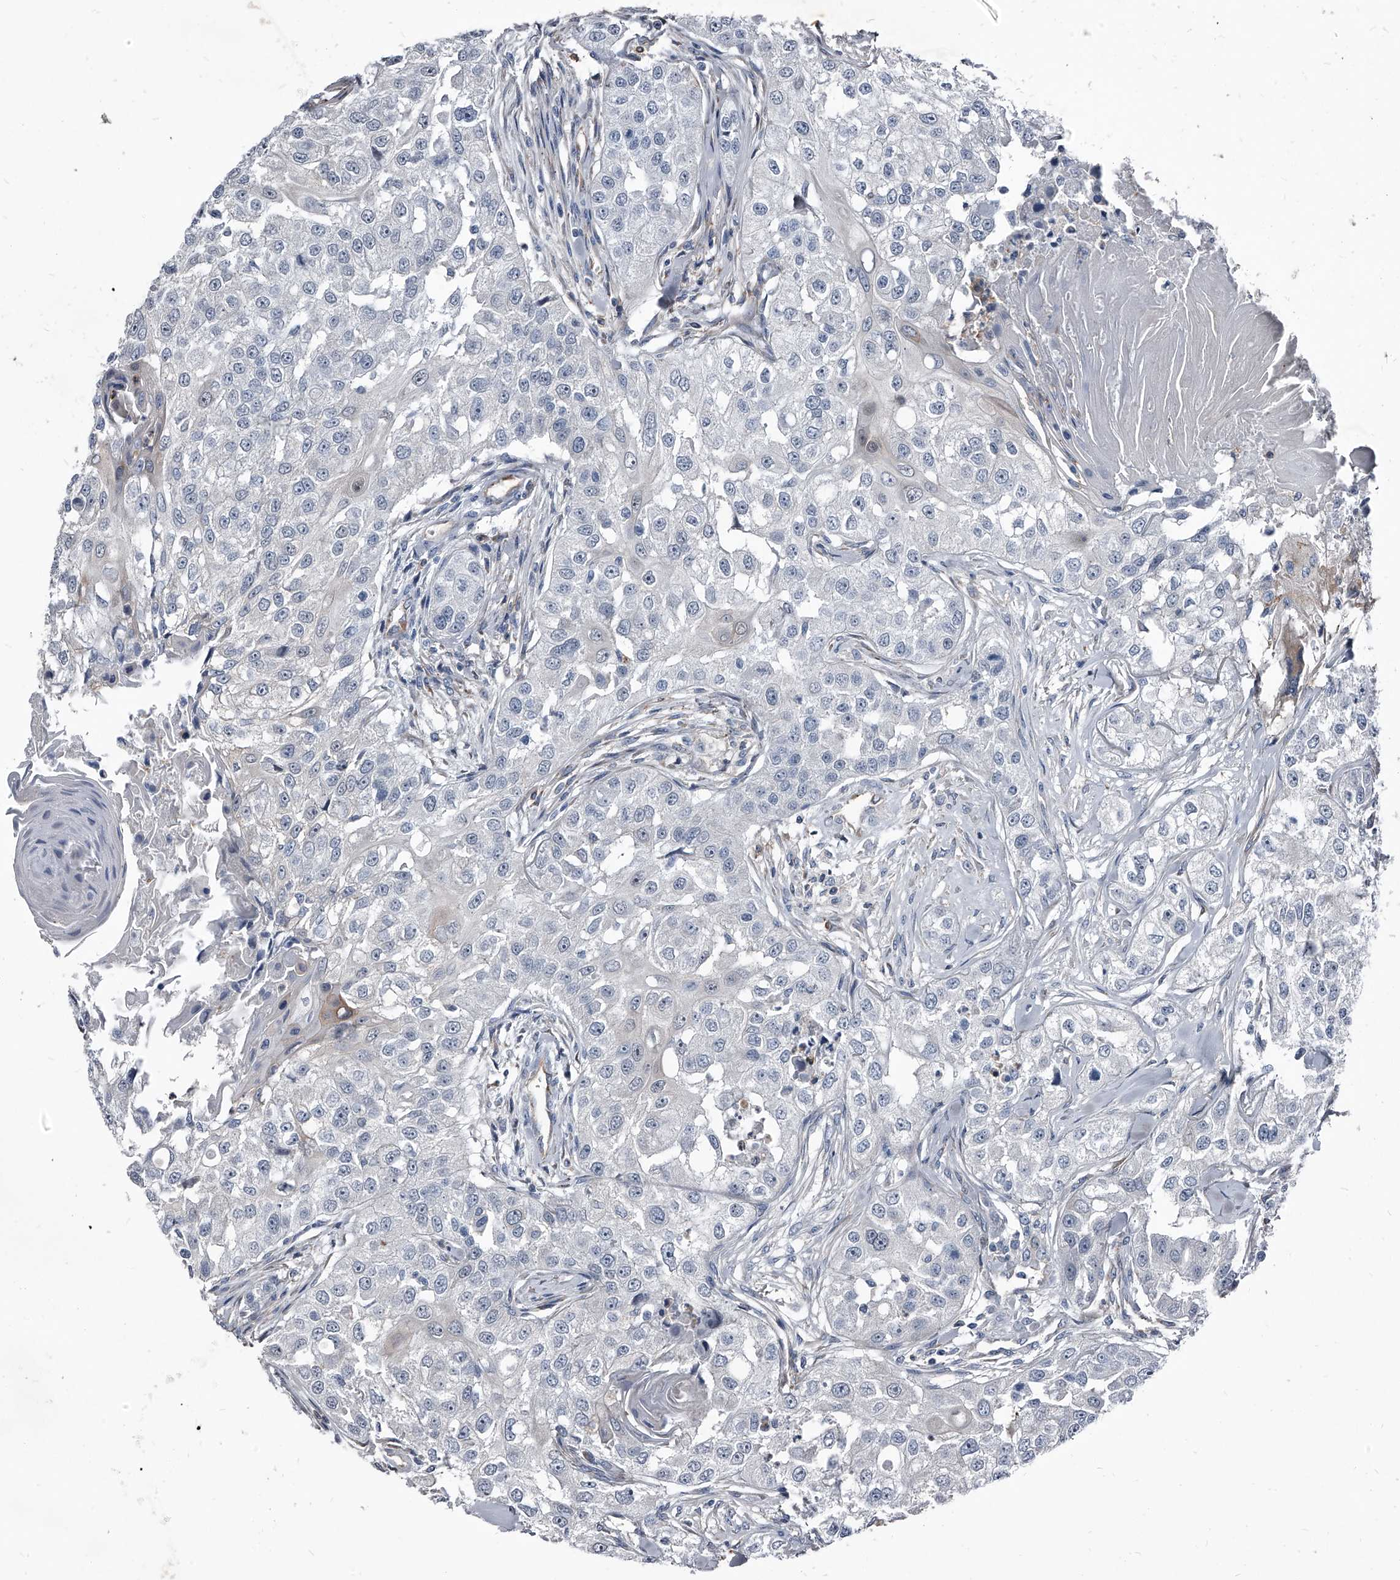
{"staining": {"intensity": "negative", "quantity": "none", "location": "none"}, "tissue": "head and neck cancer", "cell_type": "Tumor cells", "image_type": "cancer", "snomed": [{"axis": "morphology", "description": "Normal tissue, NOS"}, {"axis": "morphology", "description": "Squamous cell carcinoma, NOS"}, {"axis": "topography", "description": "Skeletal muscle"}, {"axis": "topography", "description": "Head-Neck"}], "caption": "Immunohistochemistry (IHC) photomicrograph of neoplastic tissue: human head and neck cancer (squamous cell carcinoma) stained with DAB exhibits no significant protein positivity in tumor cells.", "gene": "PGLYRP3", "patient": {"sex": "male", "age": 51}}